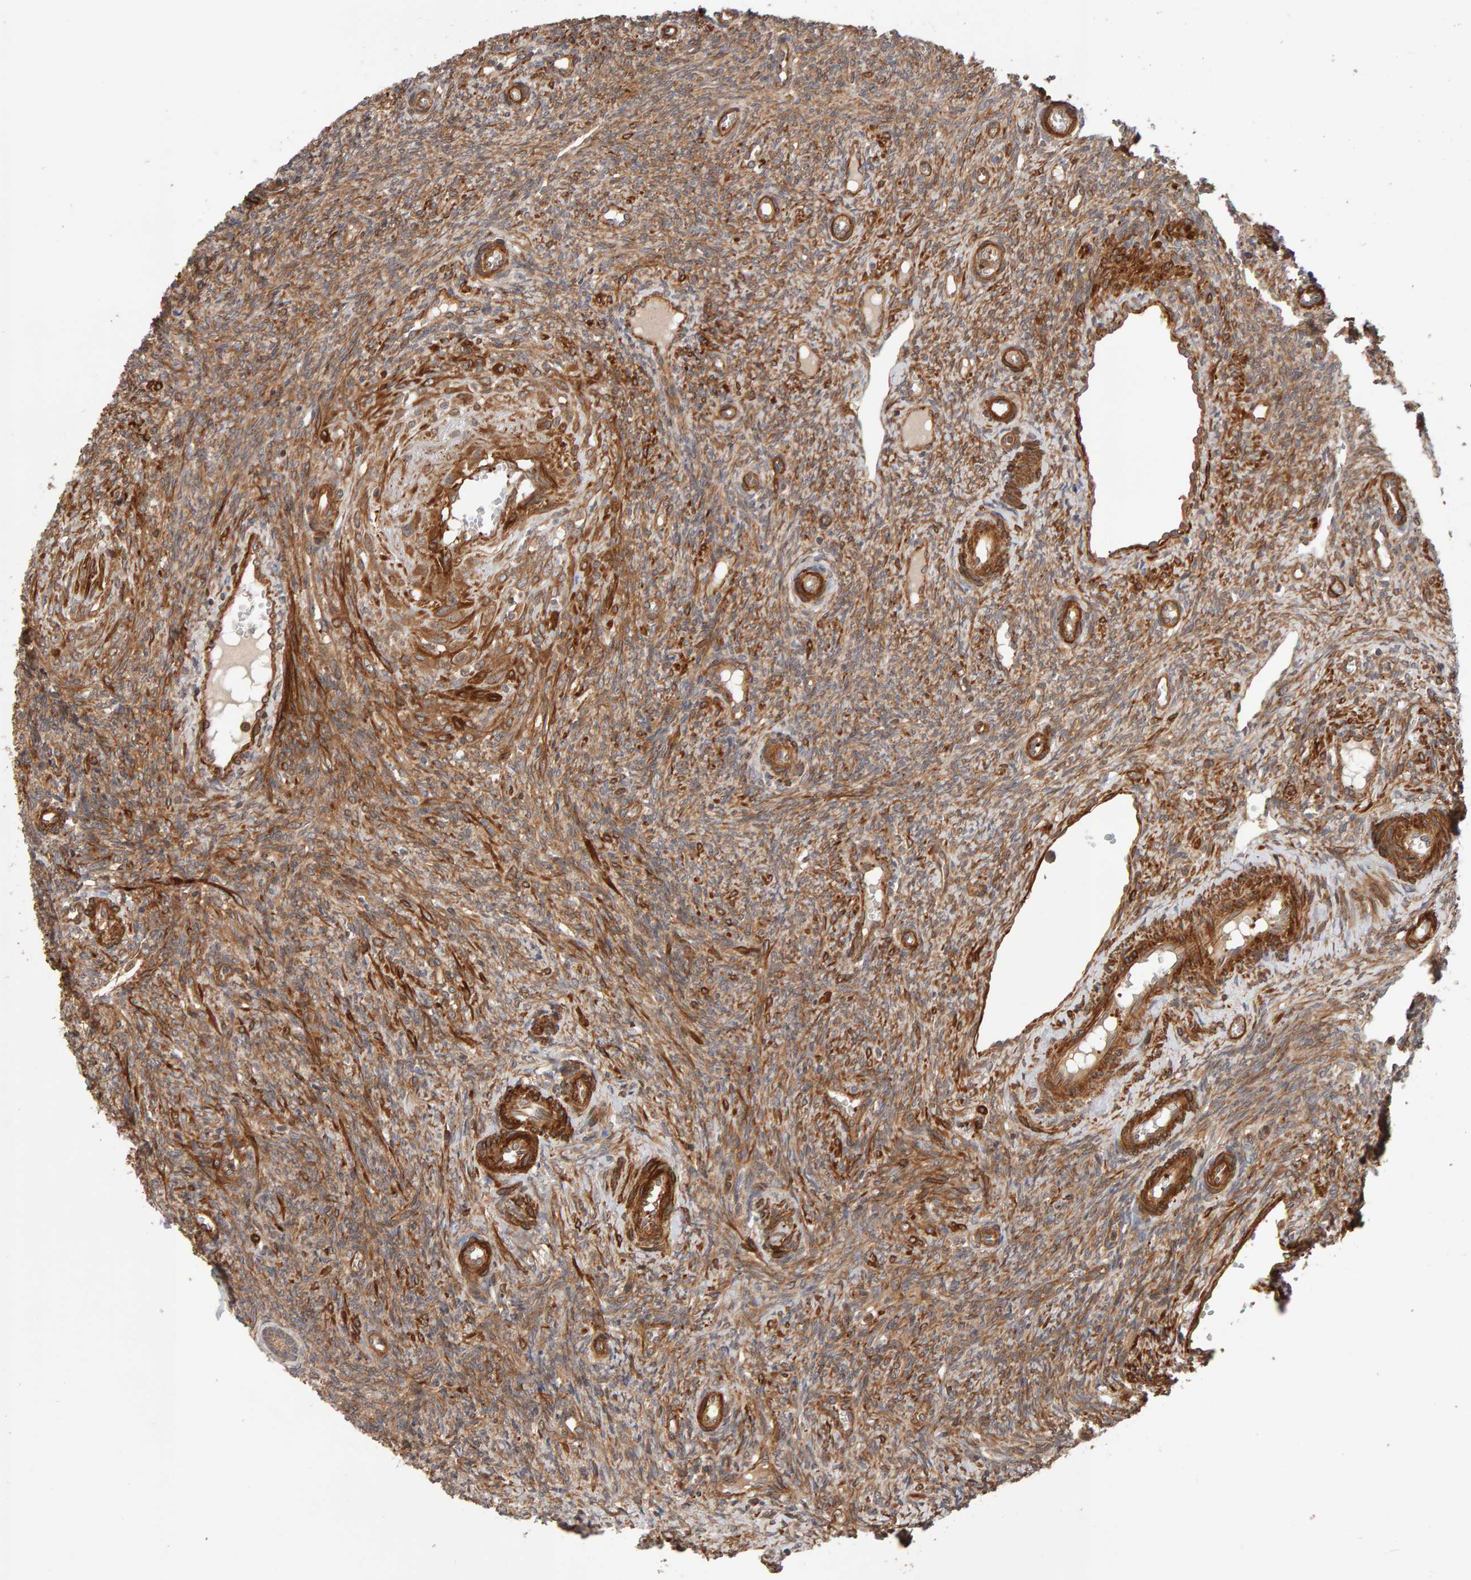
{"staining": {"intensity": "weak", "quantity": ">75%", "location": "cytoplasmic/membranous"}, "tissue": "ovary", "cell_type": "Follicle cells", "image_type": "normal", "snomed": [{"axis": "morphology", "description": "Normal tissue, NOS"}, {"axis": "topography", "description": "Ovary"}], "caption": "DAB (3,3'-diaminobenzidine) immunohistochemical staining of normal human ovary exhibits weak cytoplasmic/membranous protein positivity in about >75% of follicle cells.", "gene": "SYNRG", "patient": {"sex": "female", "age": 41}}